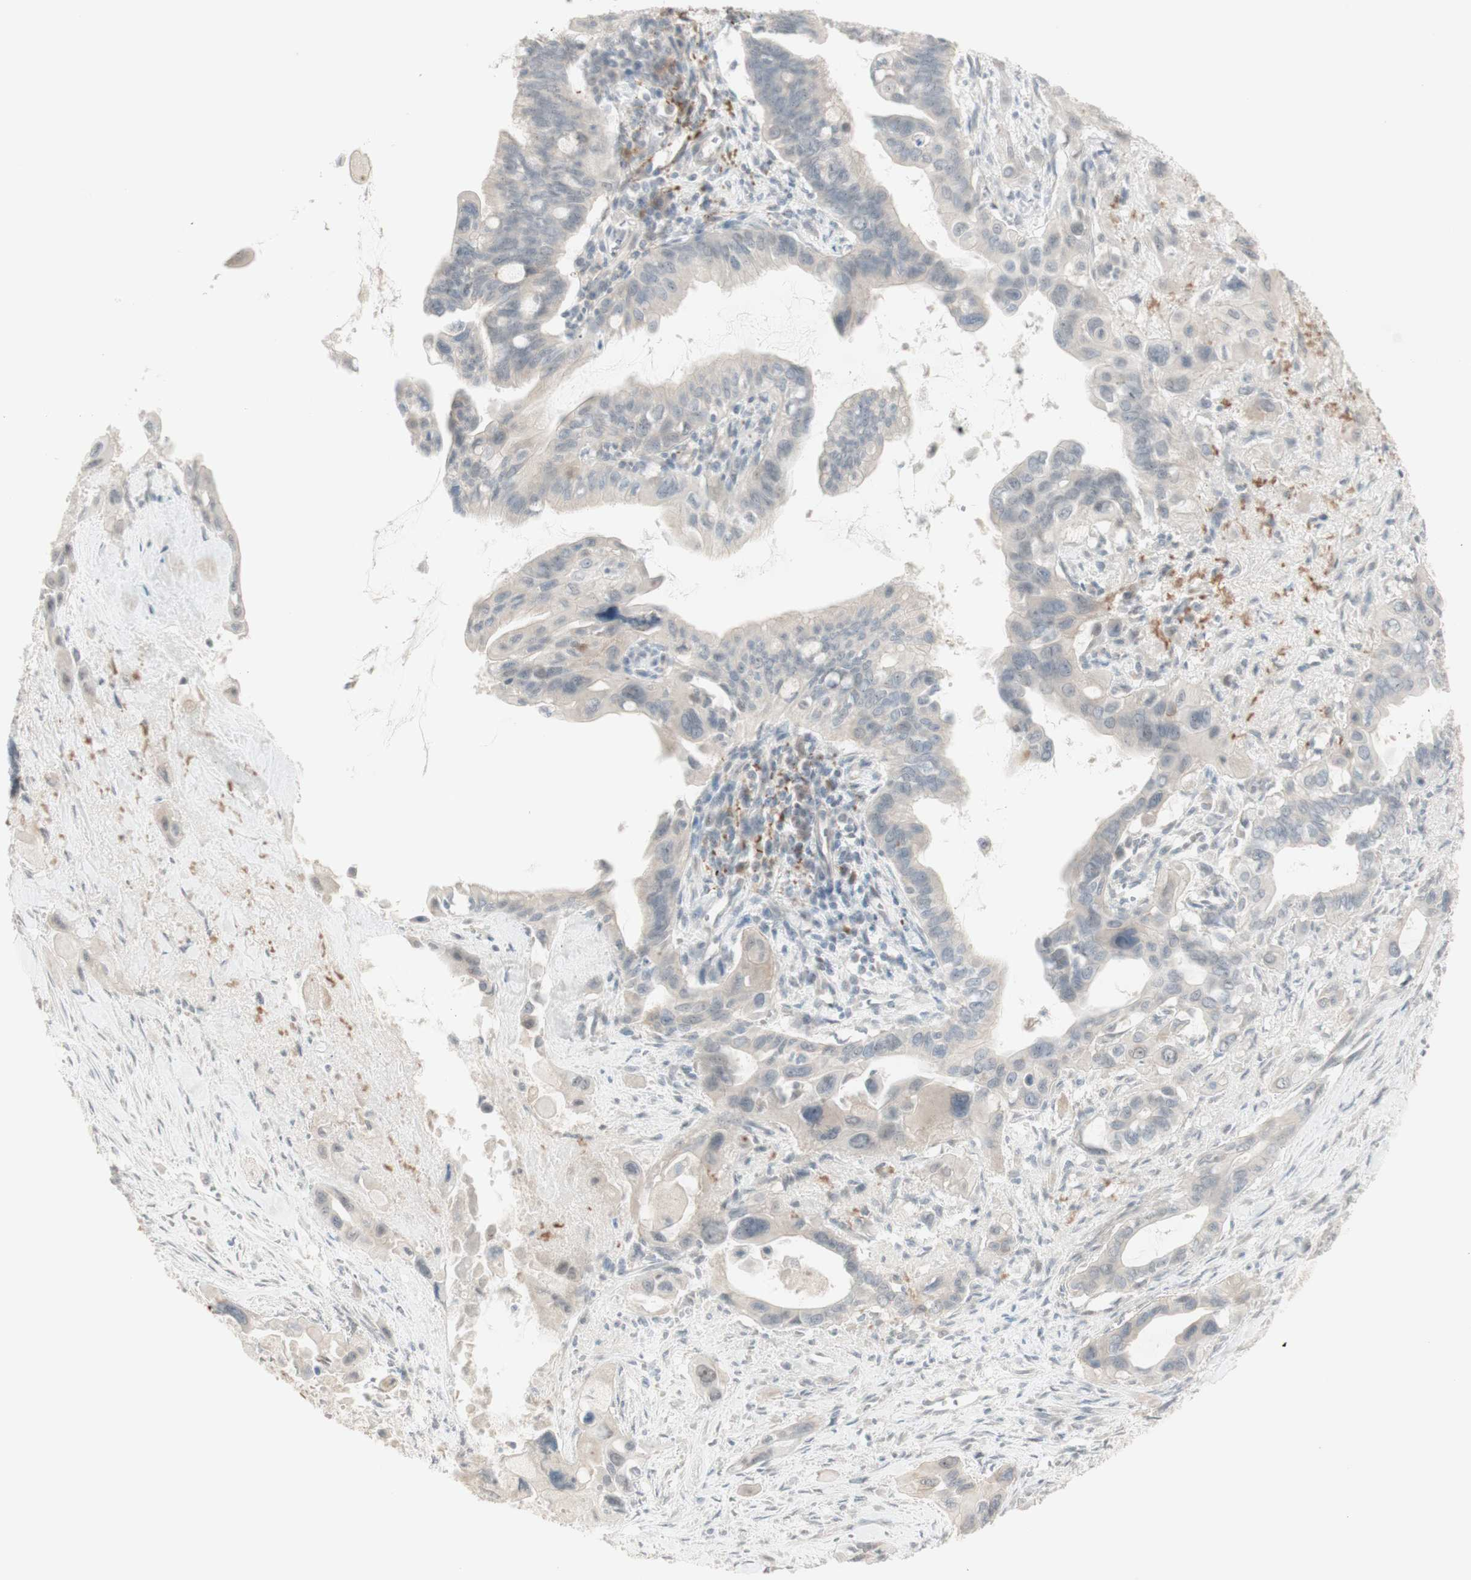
{"staining": {"intensity": "weak", "quantity": ">75%", "location": "cytoplasmic/membranous"}, "tissue": "pancreatic cancer", "cell_type": "Tumor cells", "image_type": "cancer", "snomed": [{"axis": "morphology", "description": "Adenocarcinoma, NOS"}, {"axis": "topography", "description": "Pancreas"}], "caption": "About >75% of tumor cells in human pancreatic cancer (adenocarcinoma) show weak cytoplasmic/membranous protein expression as visualized by brown immunohistochemical staining.", "gene": "PLCD4", "patient": {"sex": "male", "age": 73}}